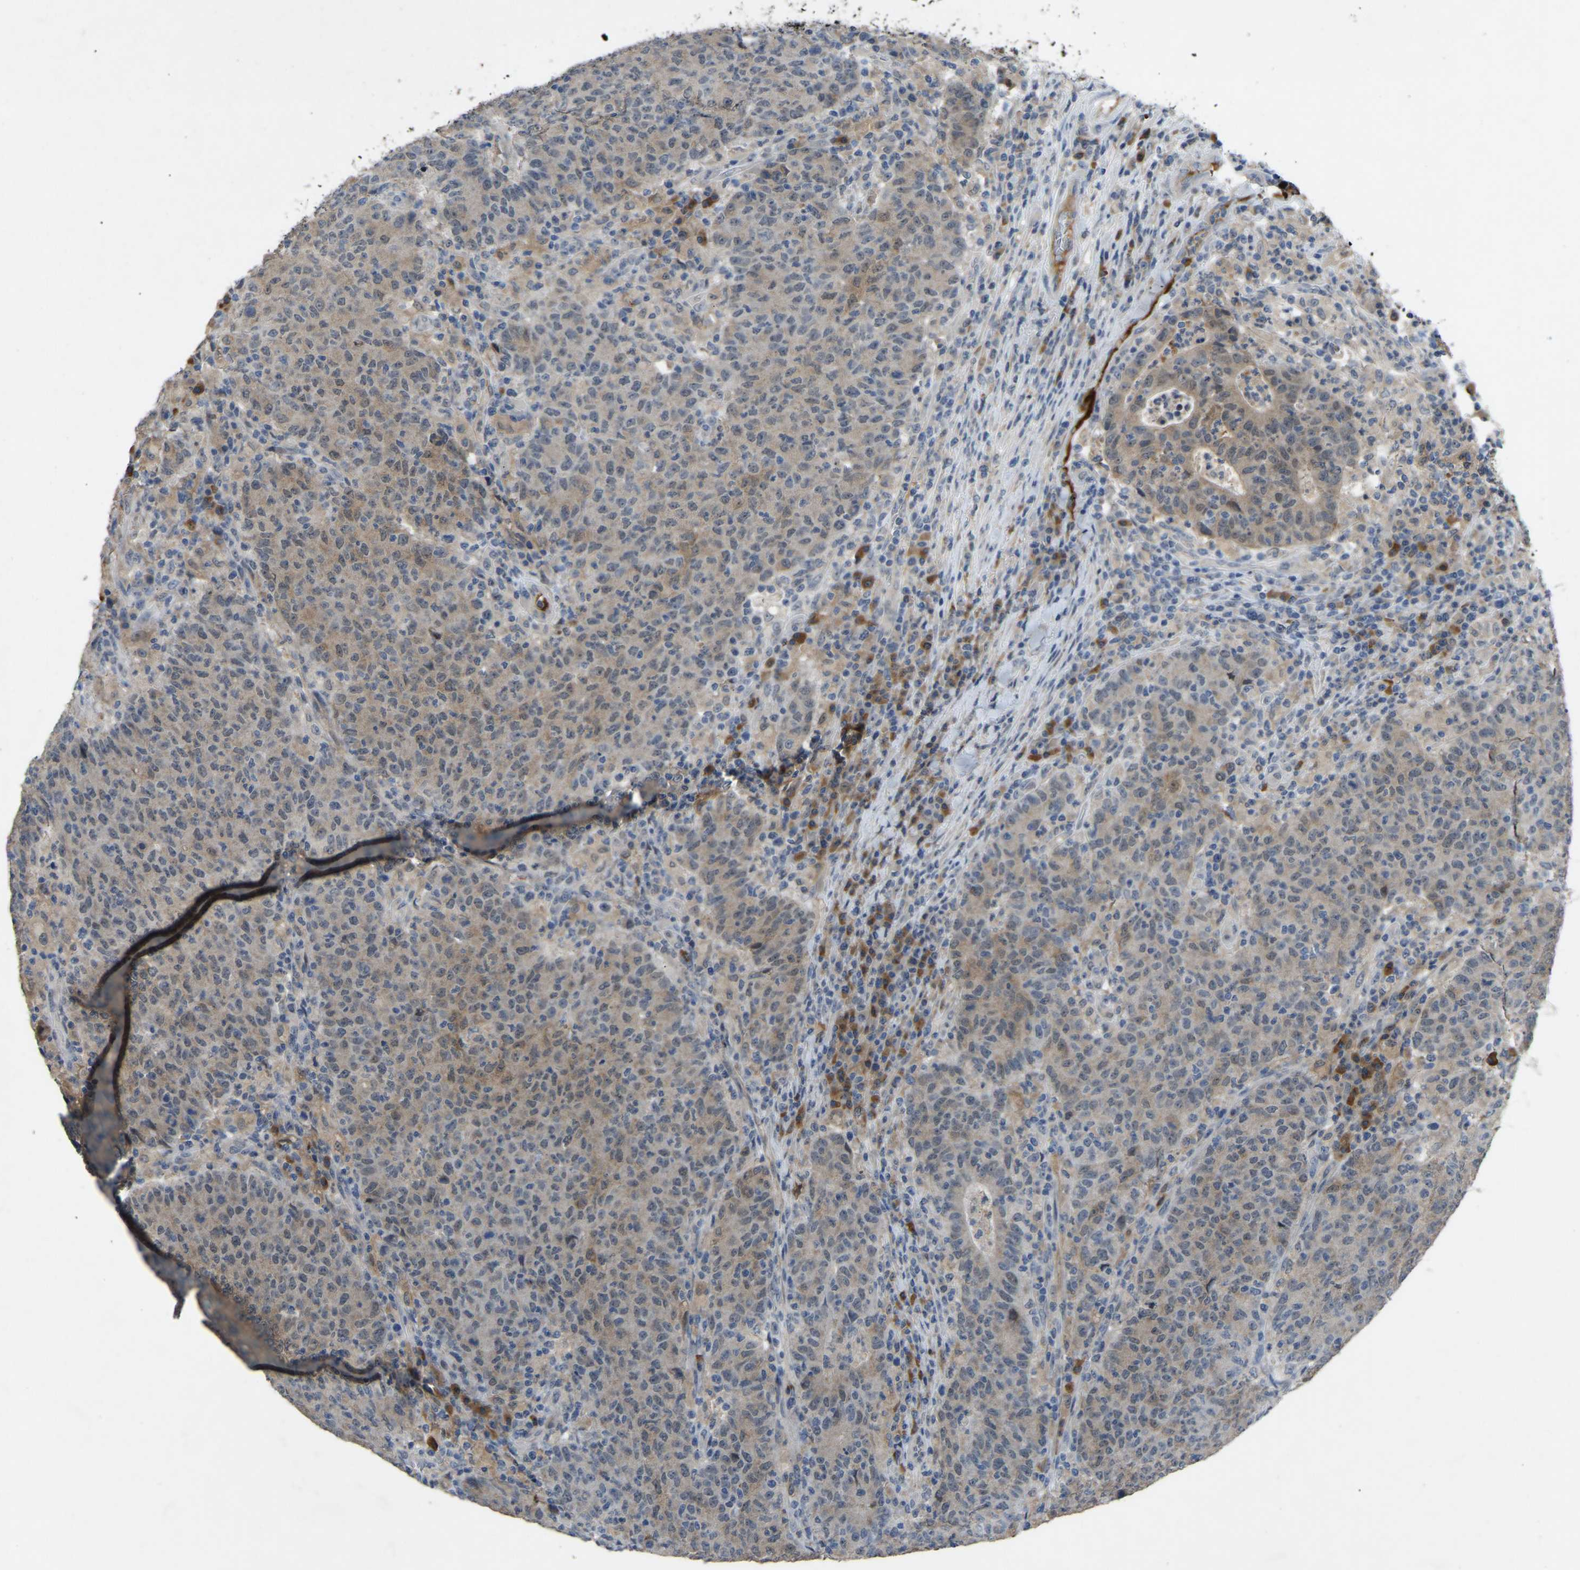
{"staining": {"intensity": "weak", "quantity": "25%-75%", "location": "cytoplasmic/membranous"}, "tissue": "colorectal cancer", "cell_type": "Tumor cells", "image_type": "cancer", "snomed": [{"axis": "morphology", "description": "Adenocarcinoma, NOS"}, {"axis": "topography", "description": "Colon"}], "caption": "This photomicrograph shows colorectal adenocarcinoma stained with immunohistochemistry to label a protein in brown. The cytoplasmic/membranous of tumor cells show weak positivity for the protein. Nuclei are counter-stained blue.", "gene": "FHIT", "patient": {"sex": "female", "age": 75}}